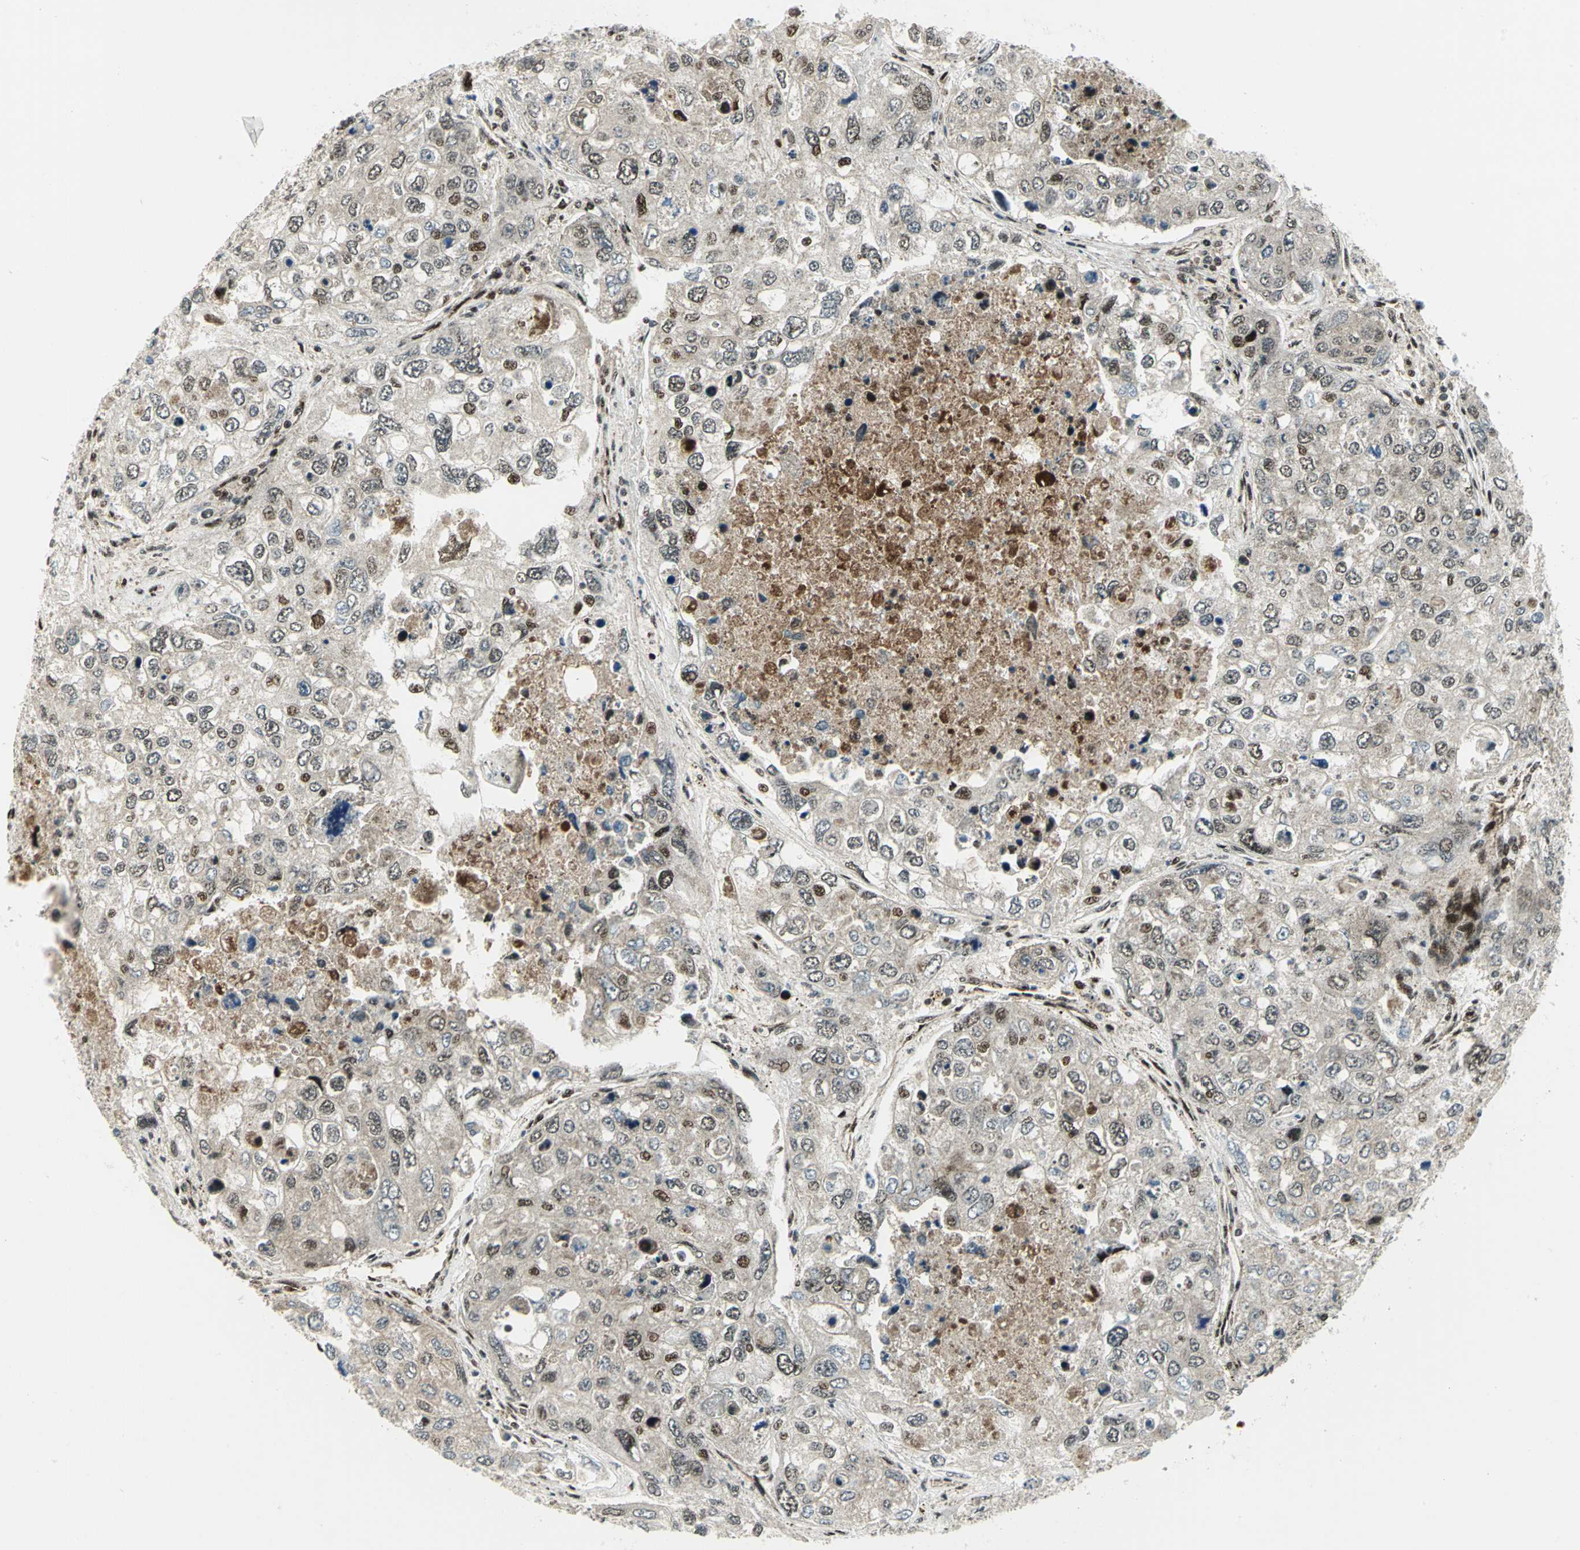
{"staining": {"intensity": "moderate", "quantity": "25%-75%", "location": "cytoplasmic/membranous,nuclear"}, "tissue": "urothelial cancer", "cell_type": "Tumor cells", "image_type": "cancer", "snomed": [{"axis": "morphology", "description": "Urothelial carcinoma, High grade"}, {"axis": "topography", "description": "Lymph node"}, {"axis": "topography", "description": "Urinary bladder"}], "caption": "IHC (DAB) staining of human urothelial cancer displays moderate cytoplasmic/membranous and nuclear protein expression in about 25%-75% of tumor cells. Using DAB (brown) and hematoxylin (blue) stains, captured at high magnification using brightfield microscopy.", "gene": "COPS5", "patient": {"sex": "male", "age": 51}}